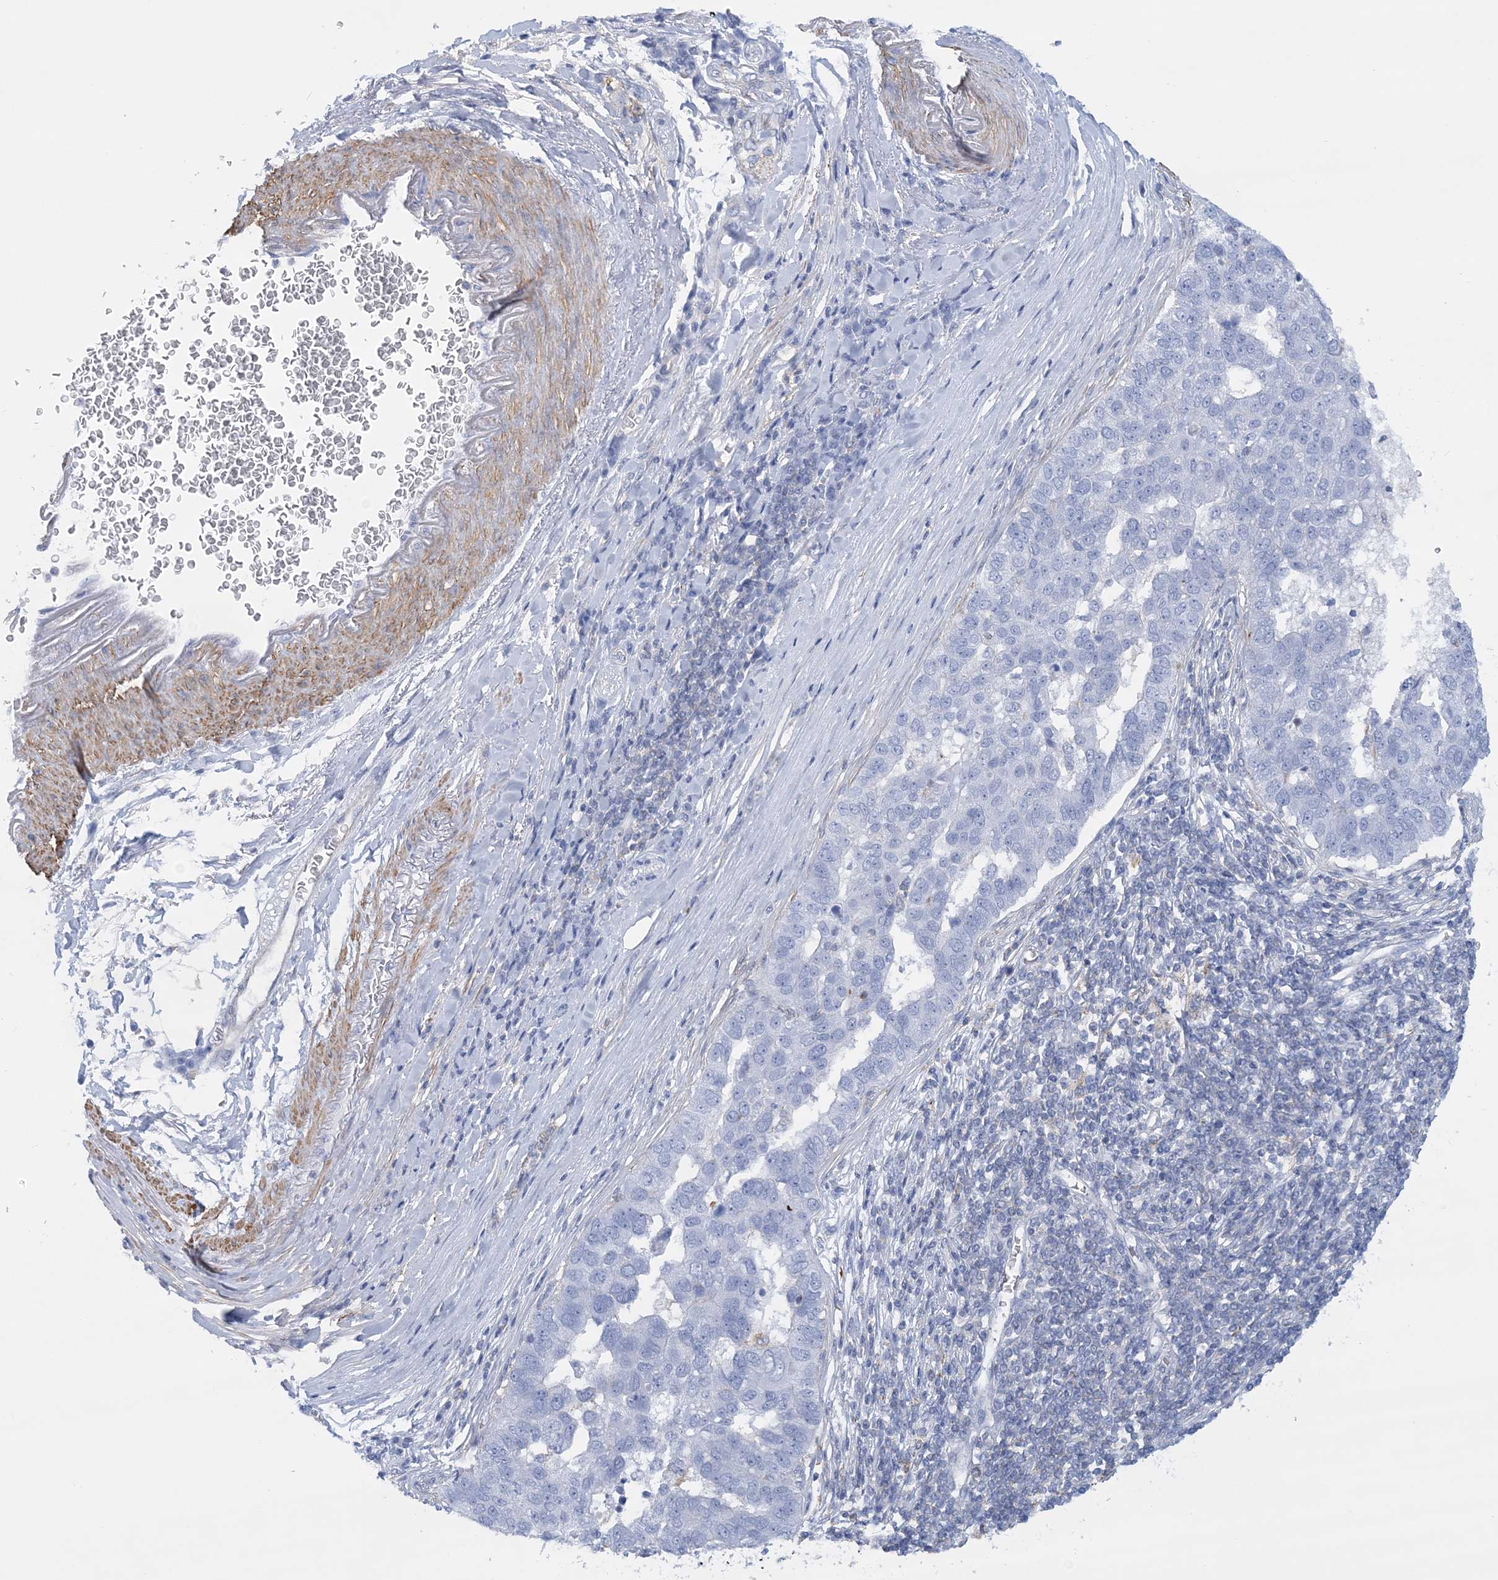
{"staining": {"intensity": "negative", "quantity": "none", "location": "none"}, "tissue": "pancreatic cancer", "cell_type": "Tumor cells", "image_type": "cancer", "snomed": [{"axis": "morphology", "description": "Adenocarcinoma, NOS"}, {"axis": "topography", "description": "Pancreas"}], "caption": "A high-resolution photomicrograph shows immunohistochemistry (IHC) staining of pancreatic adenocarcinoma, which shows no significant expression in tumor cells.", "gene": "C11orf21", "patient": {"sex": "female", "age": 61}}